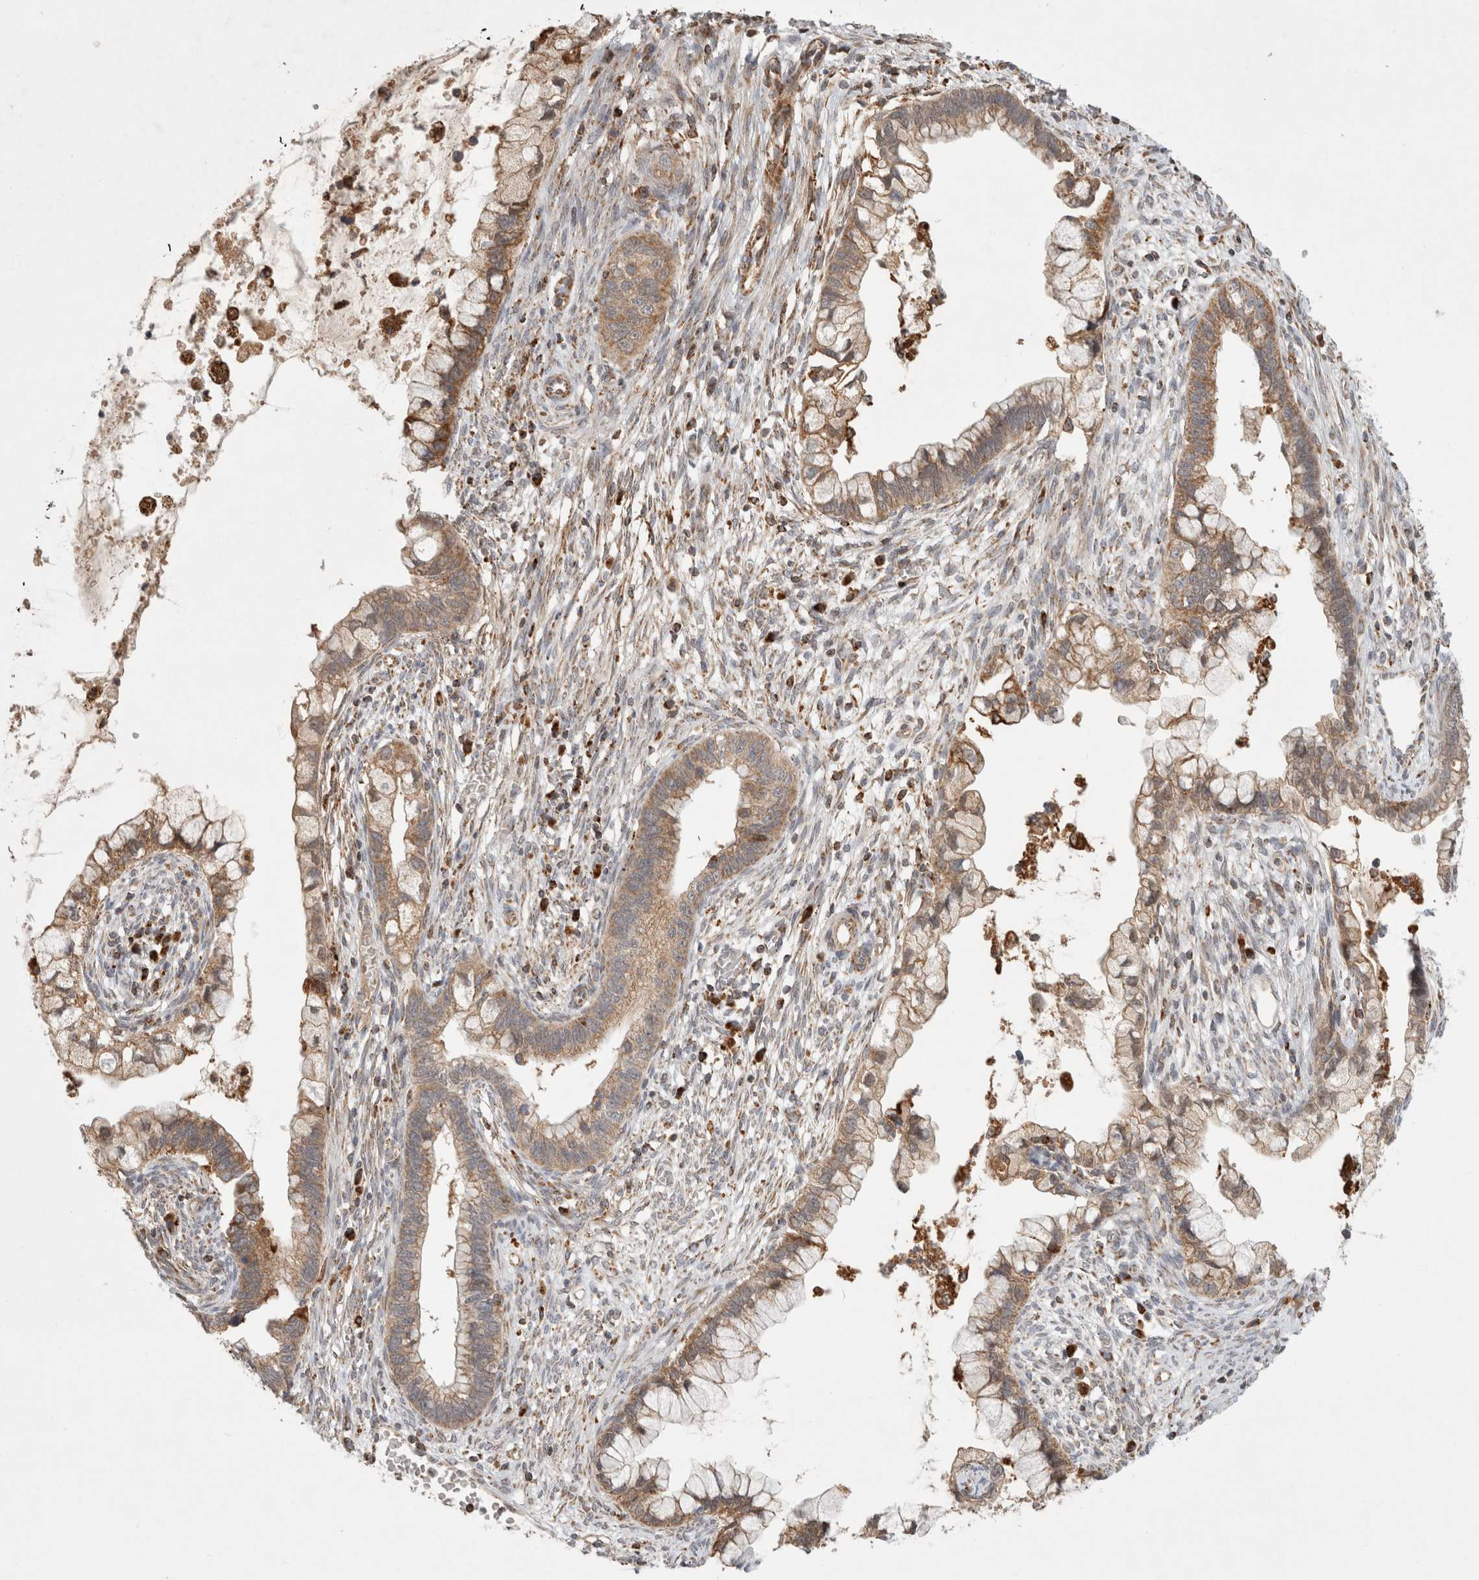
{"staining": {"intensity": "moderate", "quantity": ">75%", "location": "cytoplasmic/membranous"}, "tissue": "cervical cancer", "cell_type": "Tumor cells", "image_type": "cancer", "snomed": [{"axis": "morphology", "description": "Adenocarcinoma, NOS"}, {"axis": "topography", "description": "Cervix"}], "caption": "A brown stain labels moderate cytoplasmic/membranous staining of a protein in adenocarcinoma (cervical) tumor cells.", "gene": "HROB", "patient": {"sex": "female", "age": 44}}